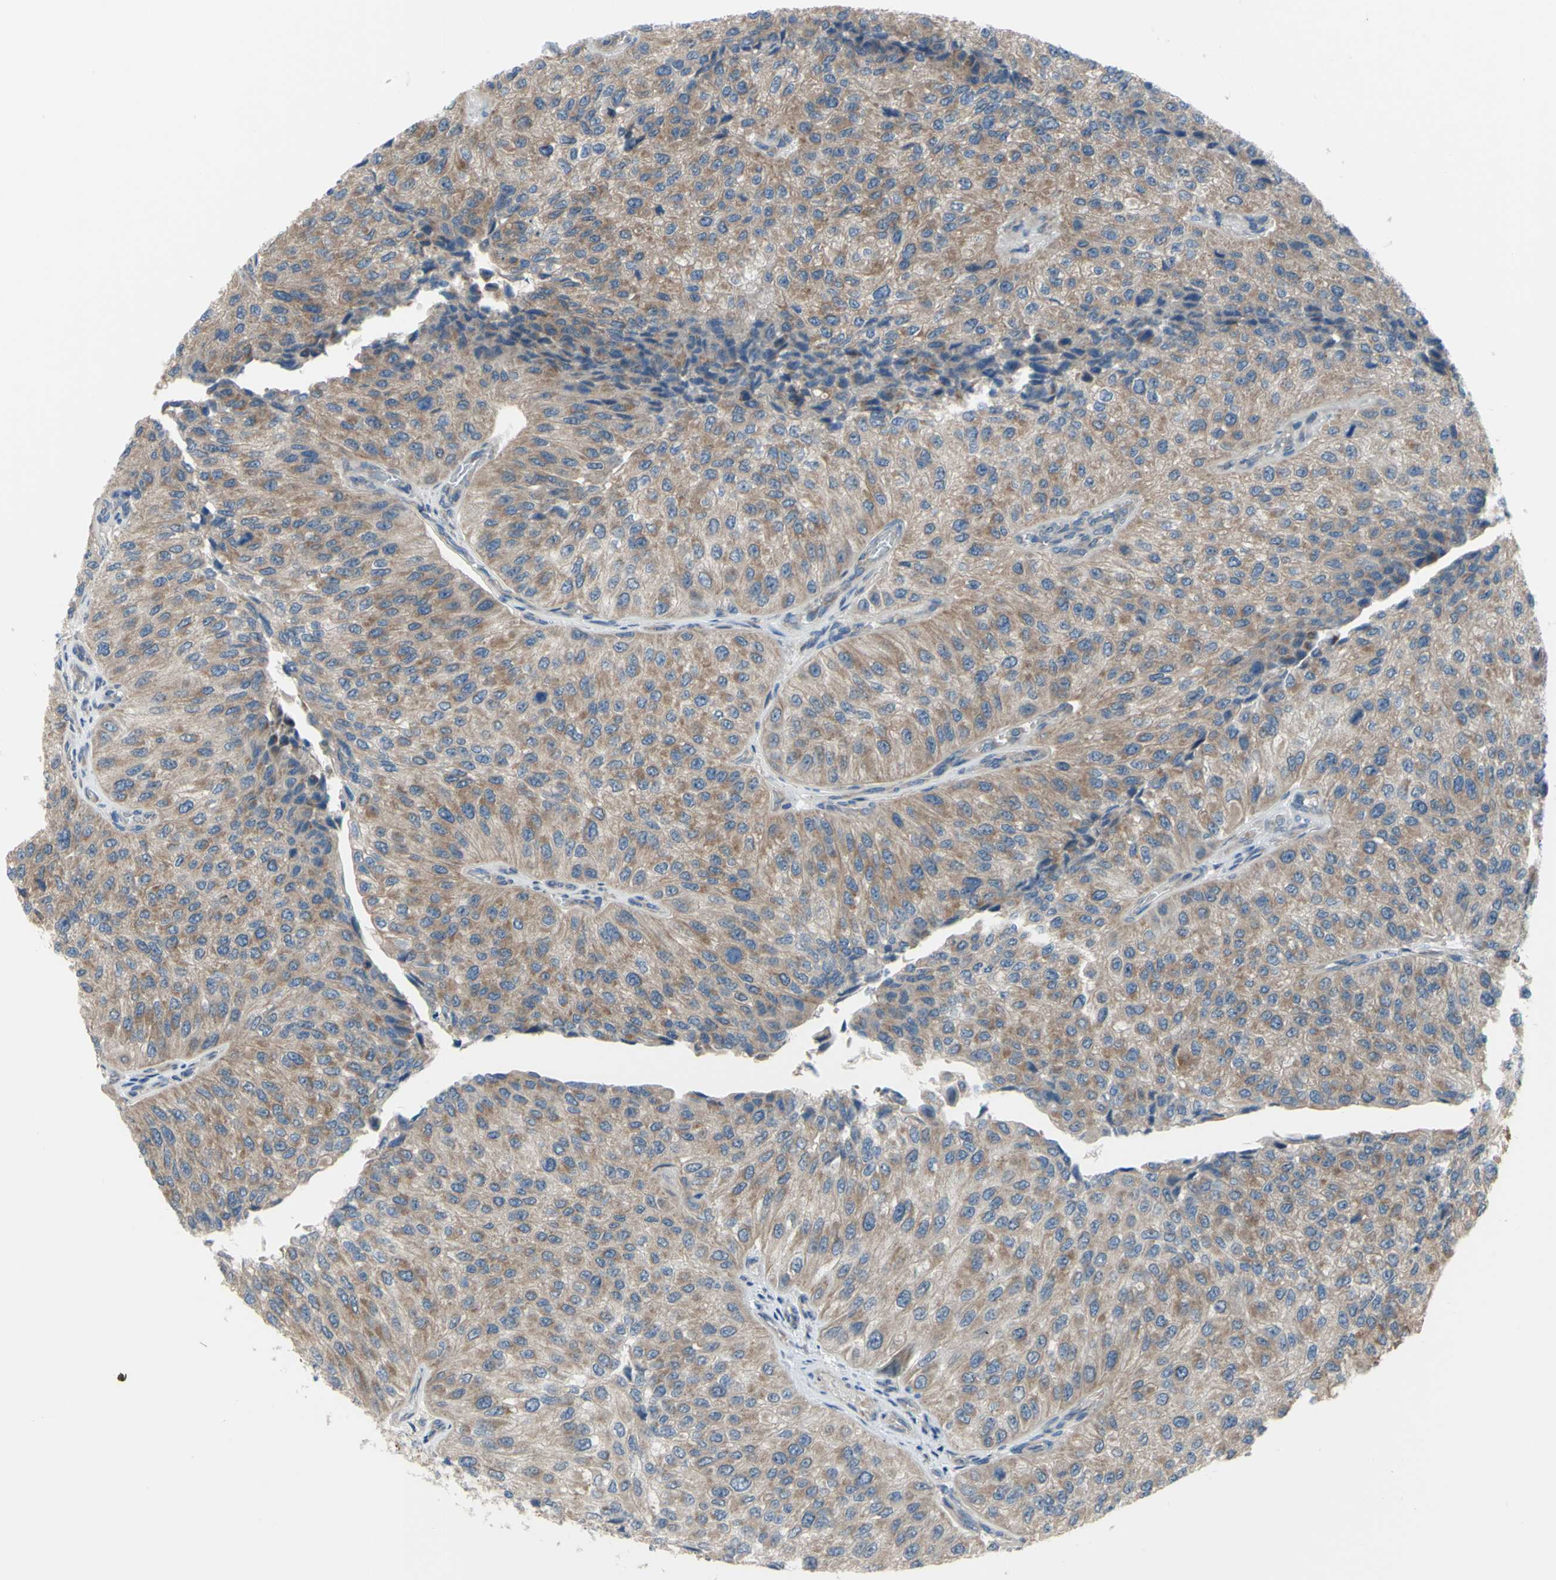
{"staining": {"intensity": "moderate", "quantity": ">75%", "location": "cytoplasmic/membranous"}, "tissue": "urothelial cancer", "cell_type": "Tumor cells", "image_type": "cancer", "snomed": [{"axis": "morphology", "description": "Urothelial carcinoma, High grade"}, {"axis": "topography", "description": "Kidney"}, {"axis": "topography", "description": "Urinary bladder"}], "caption": "IHC (DAB) staining of human urothelial carcinoma (high-grade) exhibits moderate cytoplasmic/membranous protein staining in approximately >75% of tumor cells.", "gene": "GRAMD2B", "patient": {"sex": "male", "age": 77}}